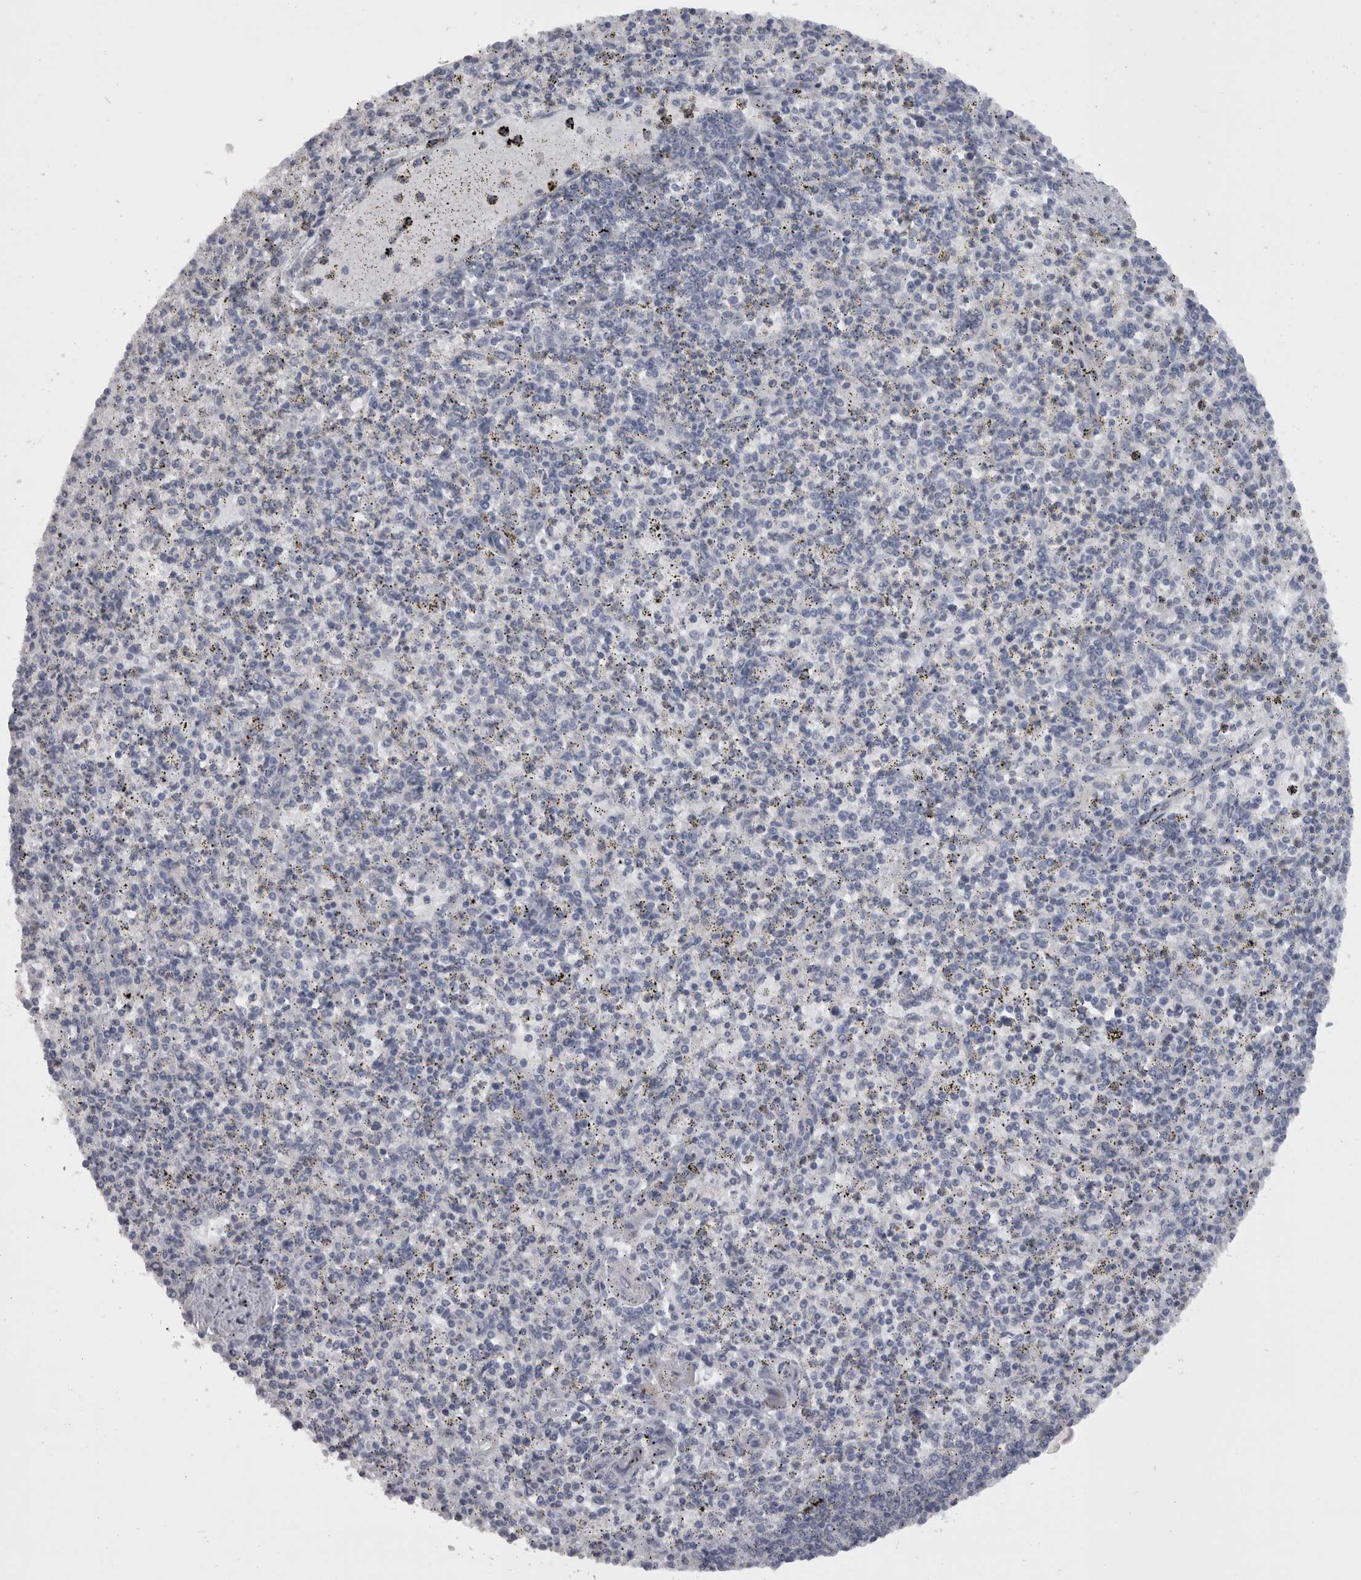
{"staining": {"intensity": "negative", "quantity": "none", "location": "none"}, "tissue": "spleen", "cell_type": "Cells in red pulp", "image_type": "normal", "snomed": [{"axis": "morphology", "description": "Normal tissue, NOS"}, {"axis": "topography", "description": "Spleen"}], "caption": "Cells in red pulp show no significant staining in unremarkable spleen. Nuclei are stained in blue.", "gene": "CAMK2D", "patient": {"sex": "male", "age": 72}}